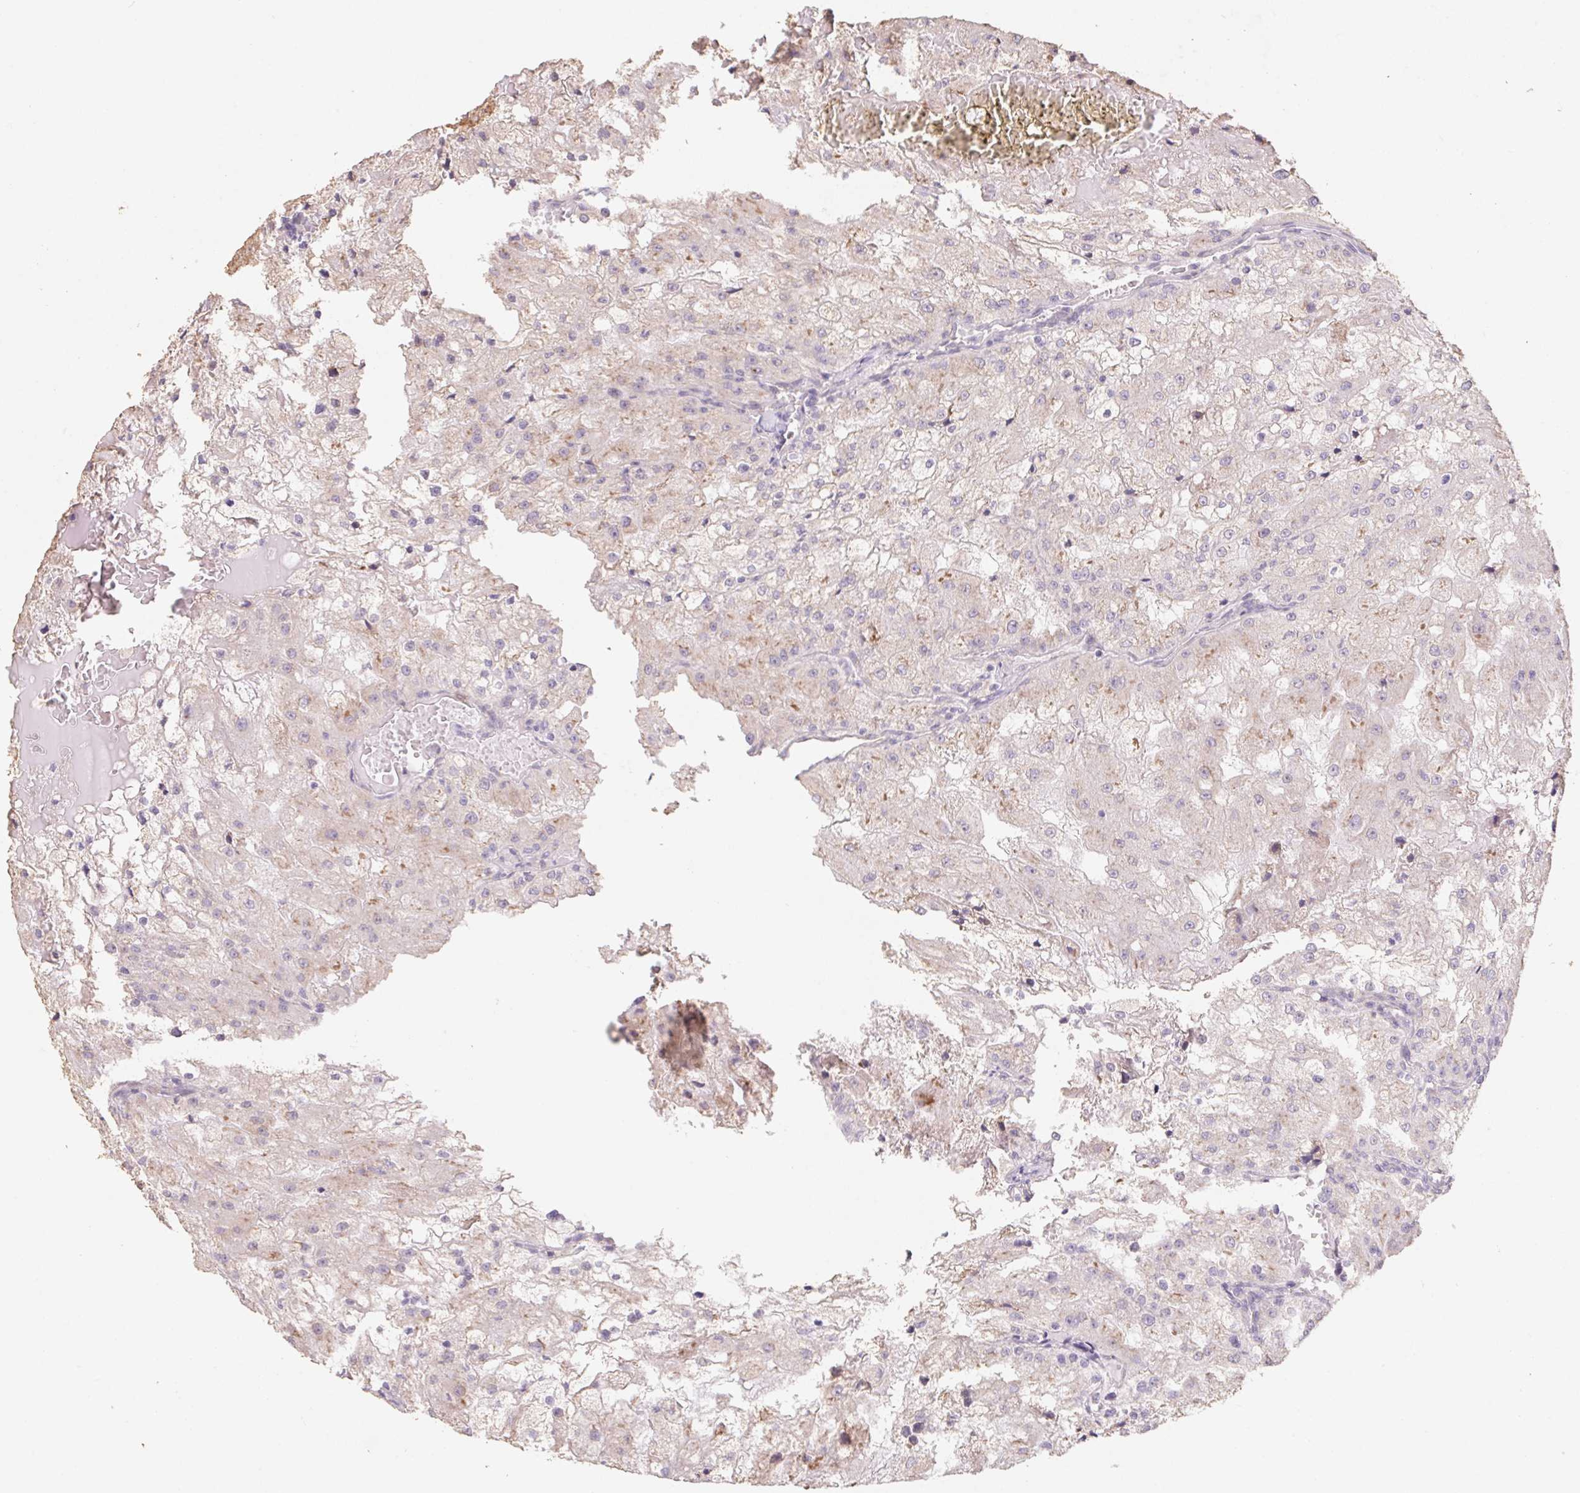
{"staining": {"intensity": "negative", "quantity": "none", "location": "none"}, "tissue": "renal cancer", "cell_type": "Tumor cells", "image_type": "cancer", "snomed": [{"axis": "morphology", "description": "Adenocarcinoma, NOS"}, {"axis": "topography", "description": "Kidney"}], "caption": "Tumor cells show no significant expression in renal cancer (adenocarcinoma).", "gene": "RPL27A", "patient": {"sex": "female", "age": 74}}